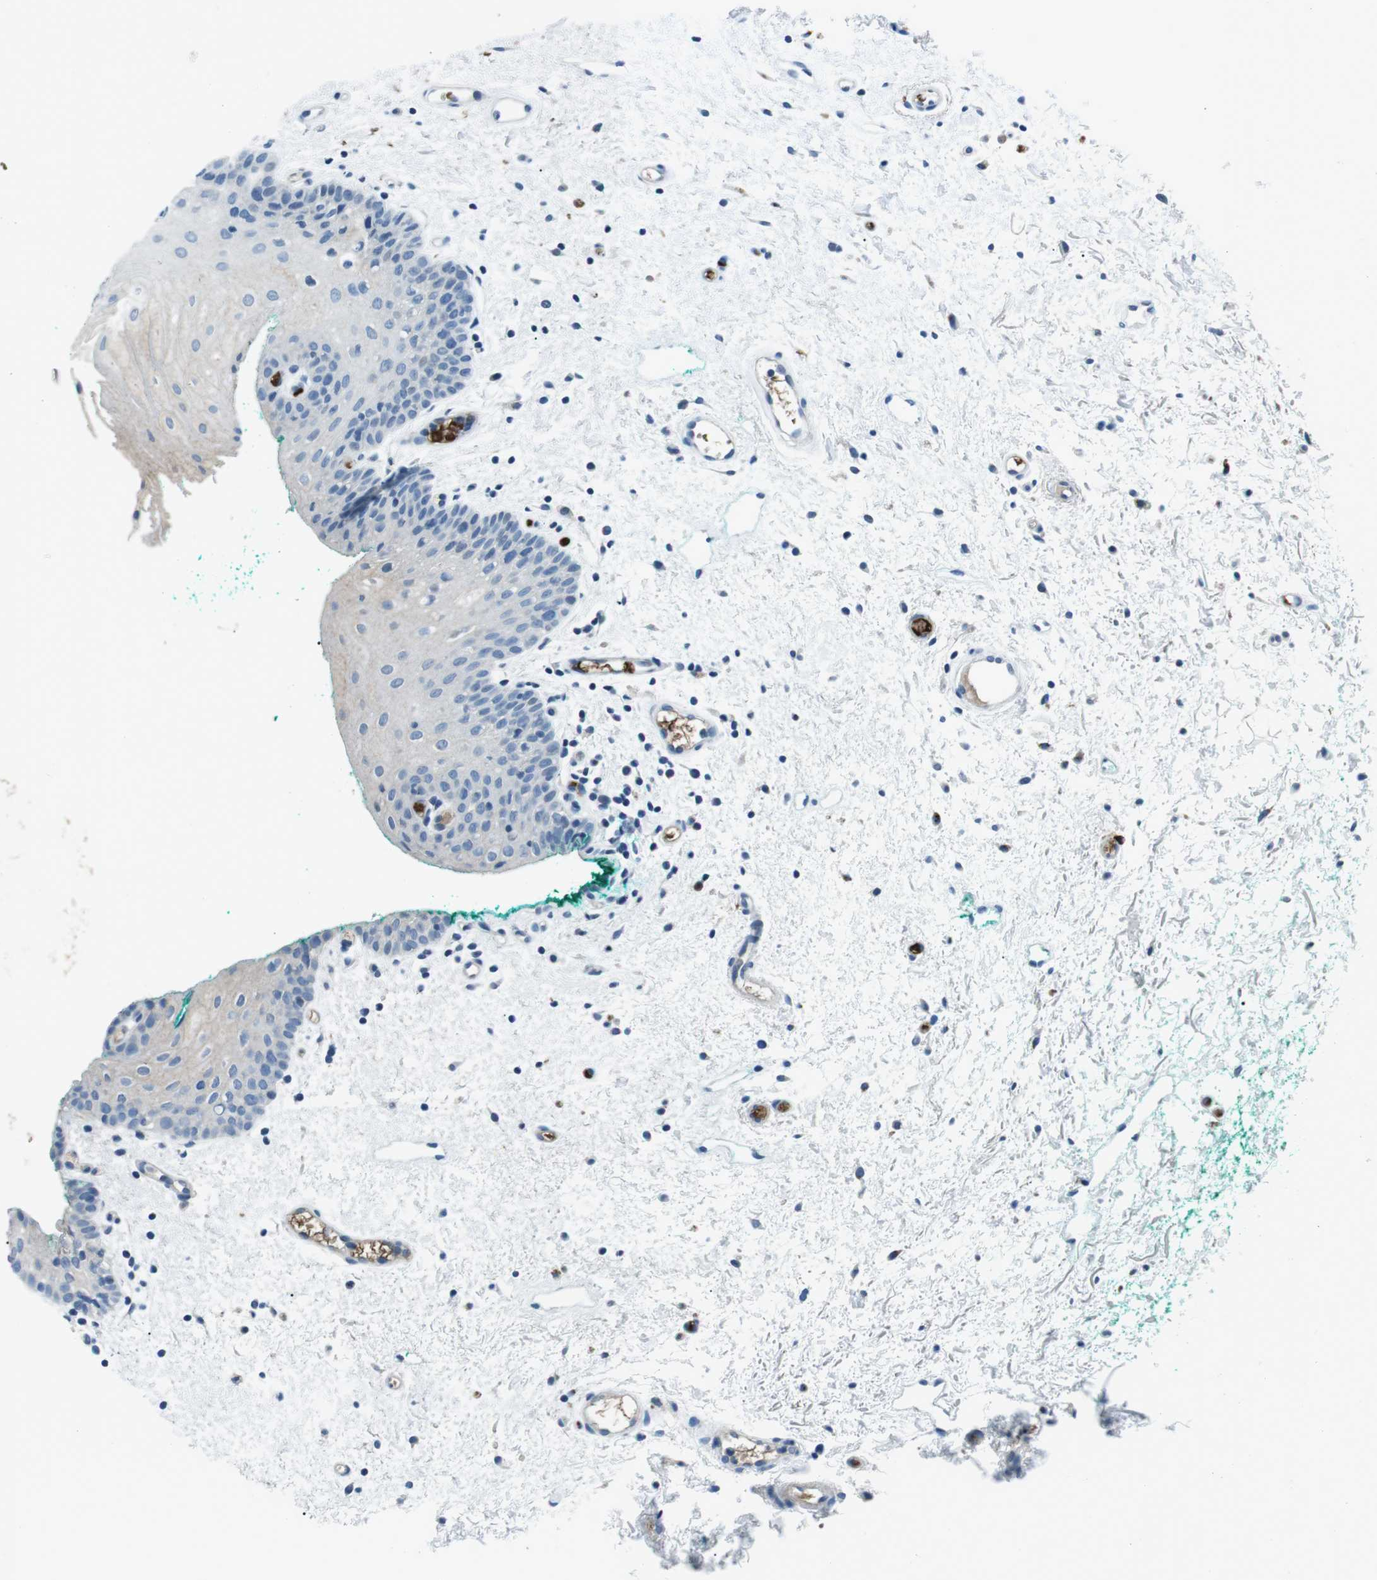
{"staining": {"intensity": "weak", "quantity": "<25%", "location": "cytoplasmic/membranous"}, "tissue": "oral mucosa", "cell_type": "Squamous epithelial cells", "image_type": "normal", "snomed": [{"axis": "morphology", "description": "Normal tissue, NOS"}, {"axis": "morphology", "description": "Squamous cell carcinoma, NOS"}, {"axis": "topography", "description": "Oral tissue"}, {"axis": "topography", "description": "Salivary gland"}, {"axis": "topography", "description": "Head-Neck"}], "caption": "A high-resolution image shows immunohistochemistry (IHC) staining of unremarkable oral mucosa, which exhibits no significant expression in squamous epithelial cells.", "gene": "ST6GAL1", "patient": {"sex": "female", "age": 62}}